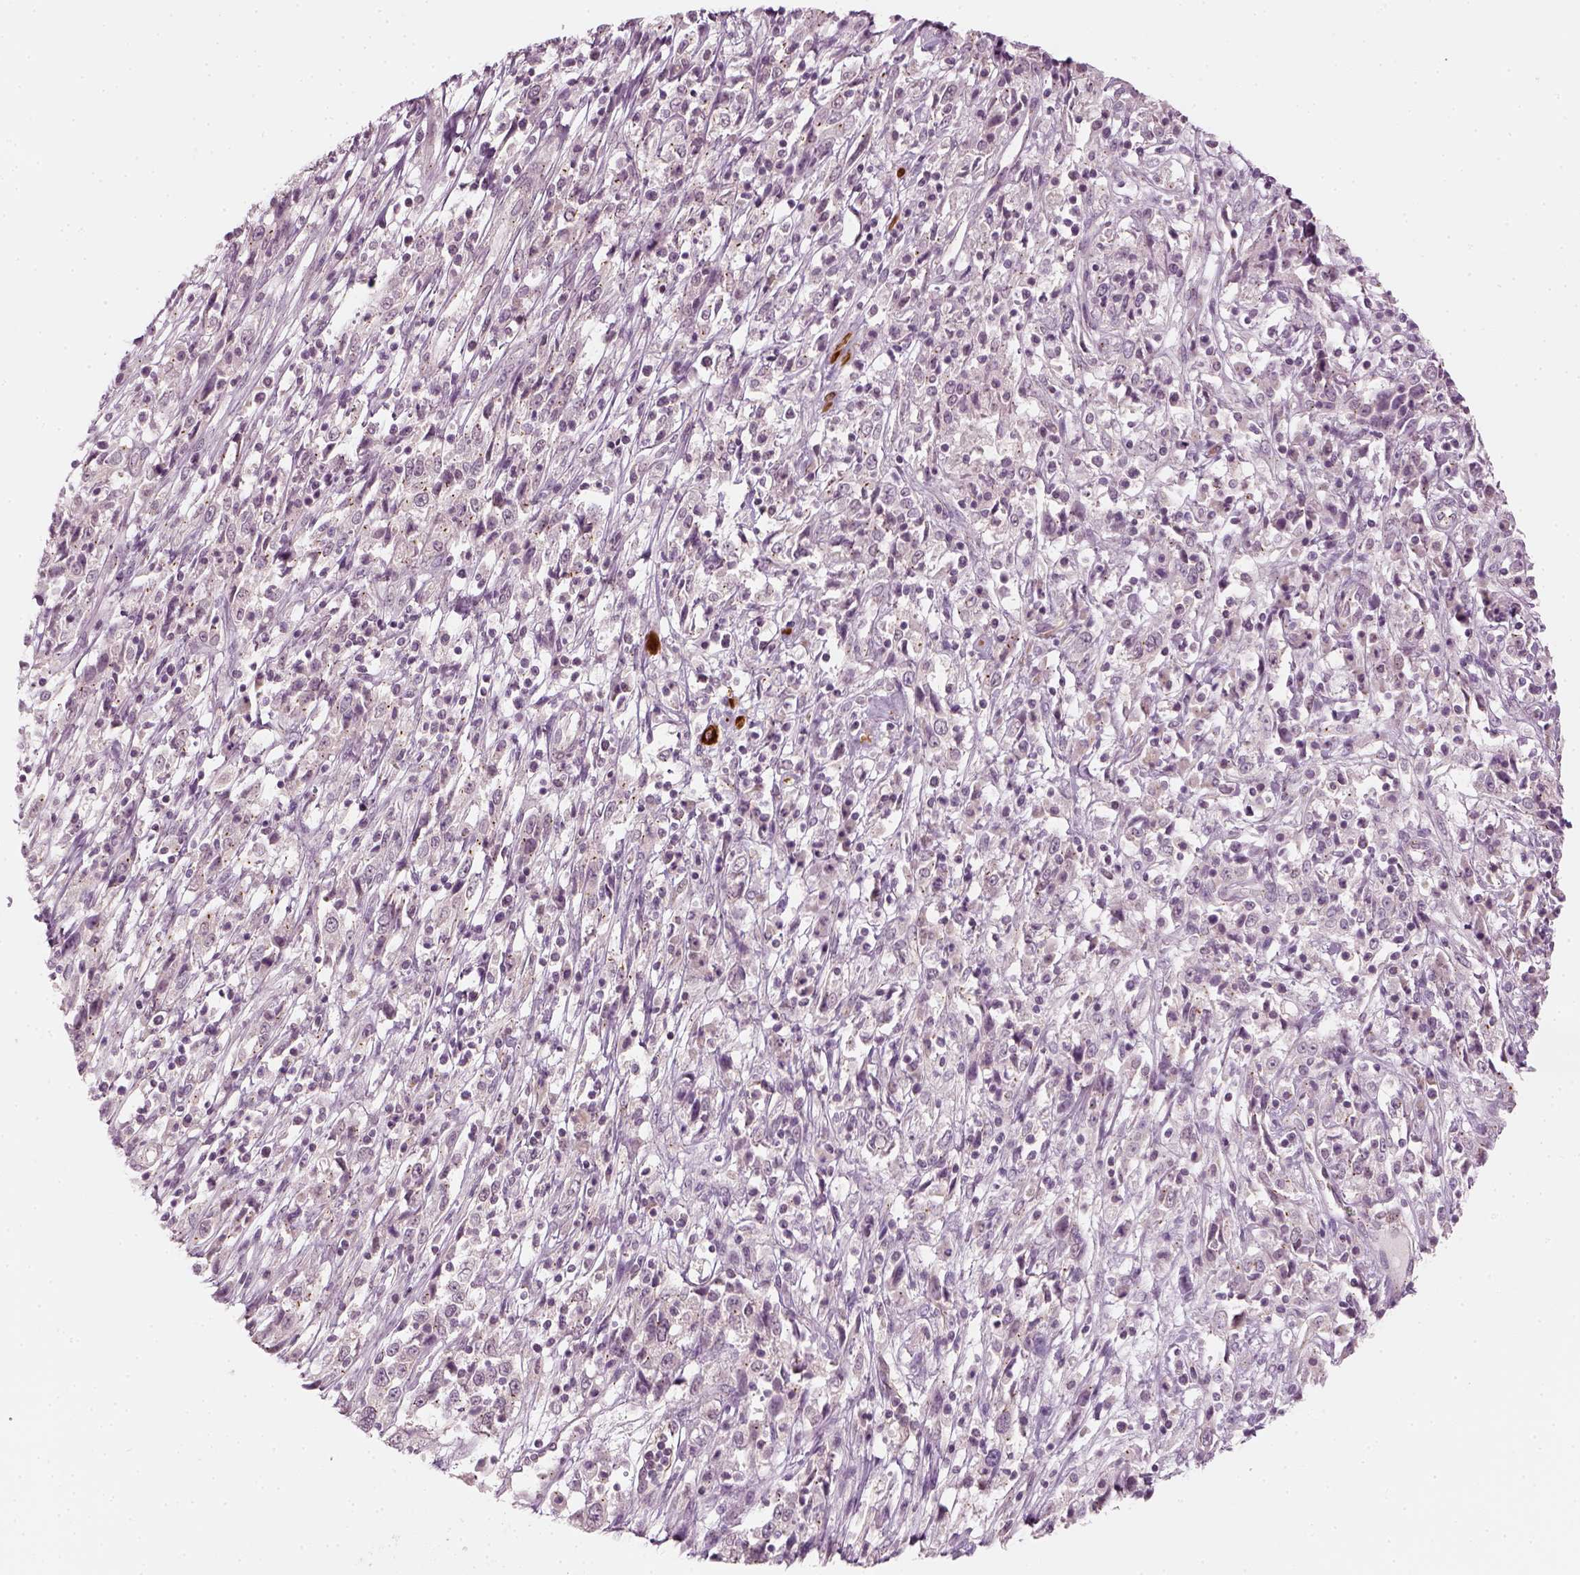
{"staining": {"intensity": "negative", "quantity": "none", "location": "none"}, "tissue": "cervical cancer", "cell_type": "Tumor cells", "image_type": "cancer", "snomed": [{"axis": "morphology", "description": "Adenocarcinoma, NOS"}, {"axis": "topography", "description": "Cervix"}], "caption": "Protein analysis of cervical cancer demonstrates no significant staining in tumor cells. Nuclei are stained in blue.", "gene": "MLIP", "patient": {"sex": "female", "age": 40}}